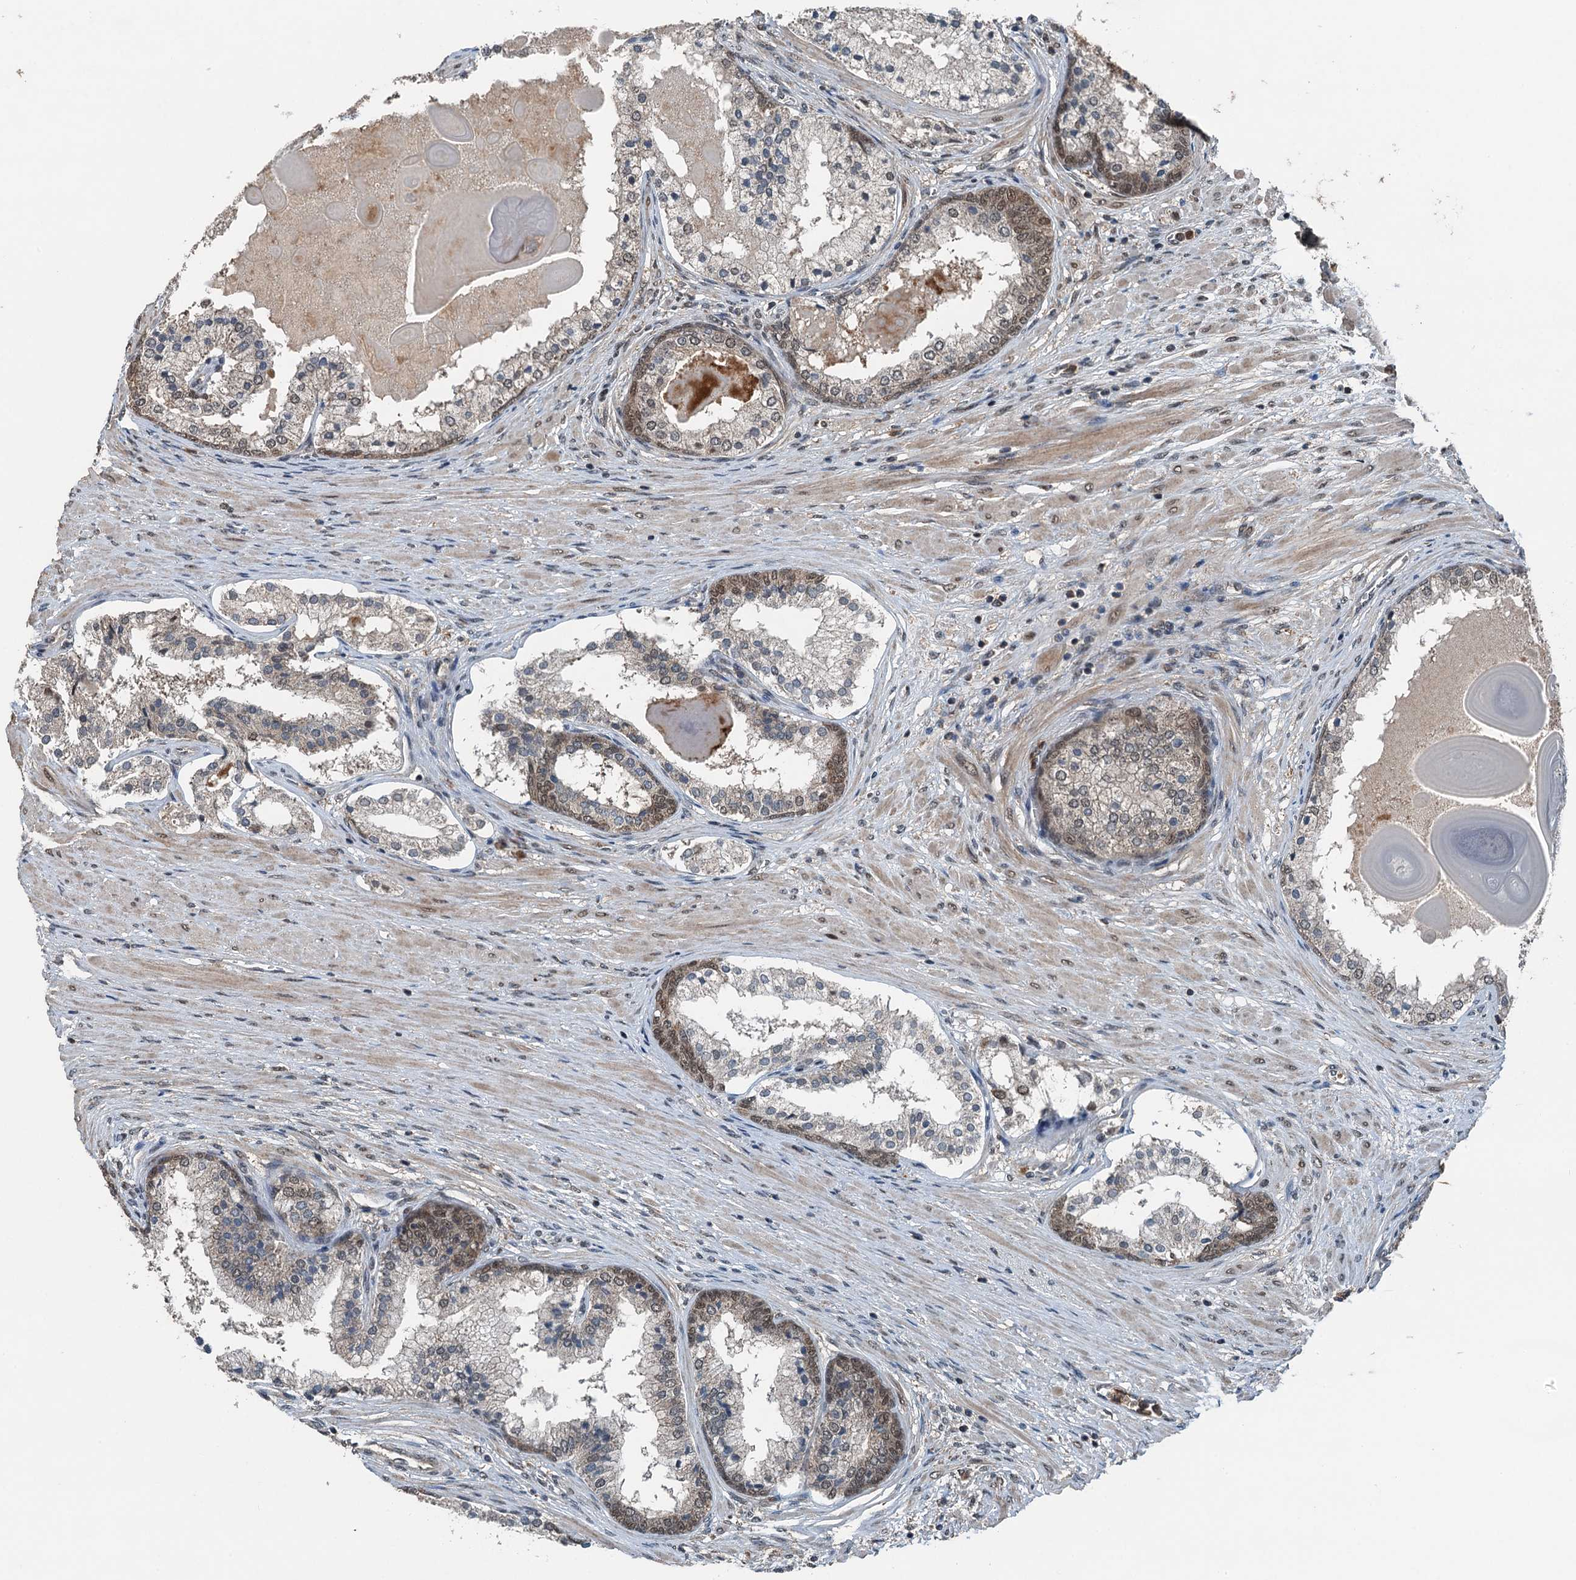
{"staining": {"intensity": "weak", "quantity": "<25%", "location": "nuclear"}, "tissue": "prostate cancer", "cell_type": "Tumor cells", "image_type": "cancer", "snomed": [{"axis": "morphology", "description": "Adenocarcinoma, Low grade"}, {"axis": "topography", "description": "Prostate"}], "caption": "DAB immunohistochemical staining of prostate cancer exhibits no significant positivity in tumor cells.", "gene": "UBXN6", "patient": {"sex": "male", "age": 59}}